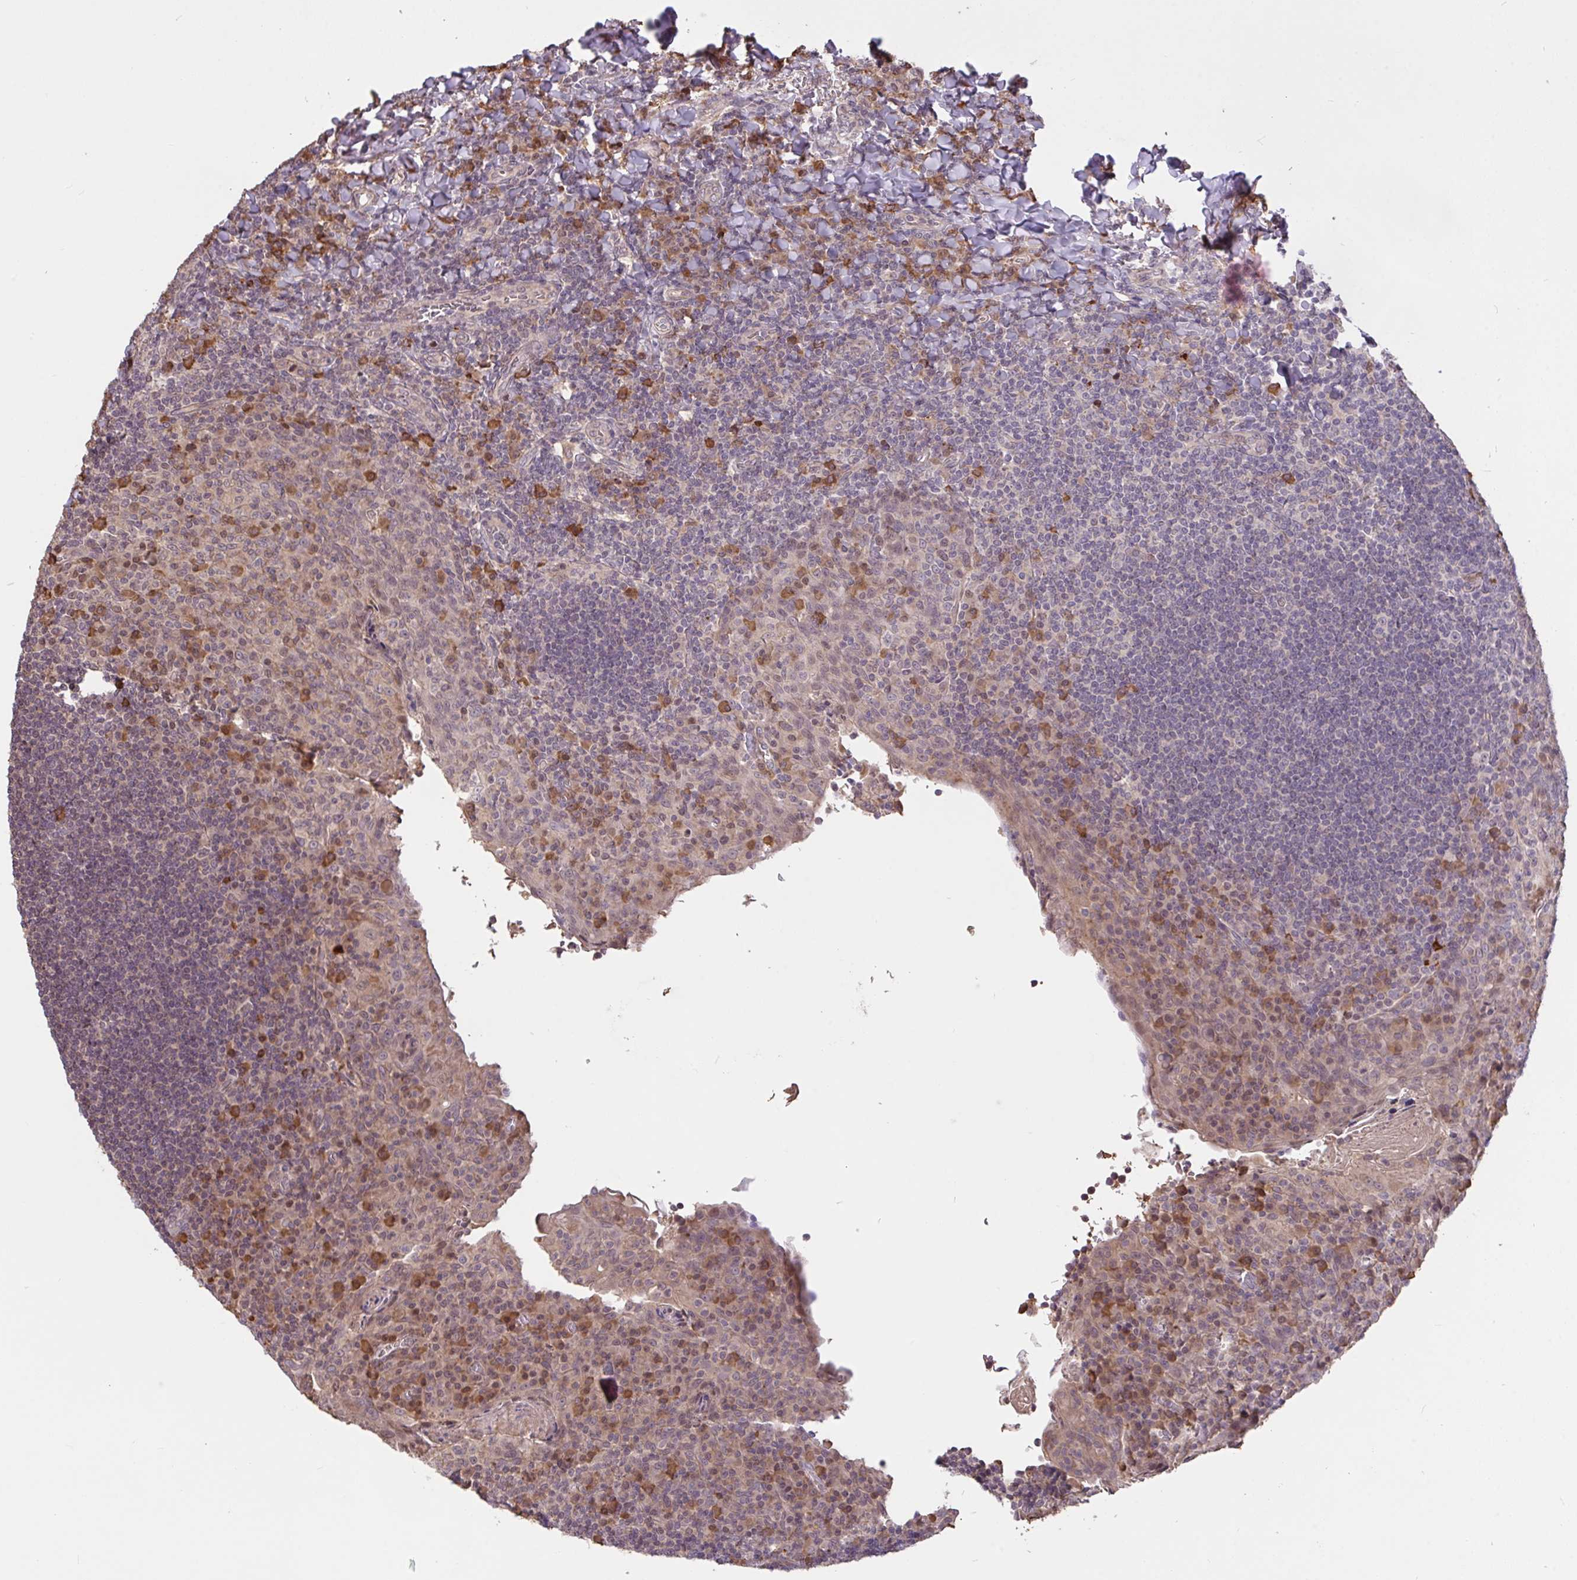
{"staining": {"intensity": "strong", "quantity": "<25%", "location": "cytoplasmic/membranous"}, "tissue": "tonsil", "cell_type": "Non-germinal center cells", "image_type": "normal", "snomed": [{"axis": "morphology", "description": "Normal tissue, NOS"}, {"axis": "topography", "description": "Tonsil"}], "caption": "A medium amount of strong cytoplasmic/membranous staining is identified in about <25% of non-germinal center cells in unremarkable tonsil.", "gene": "FCER1A", "patient": {"sex": "male", "age": 17}}